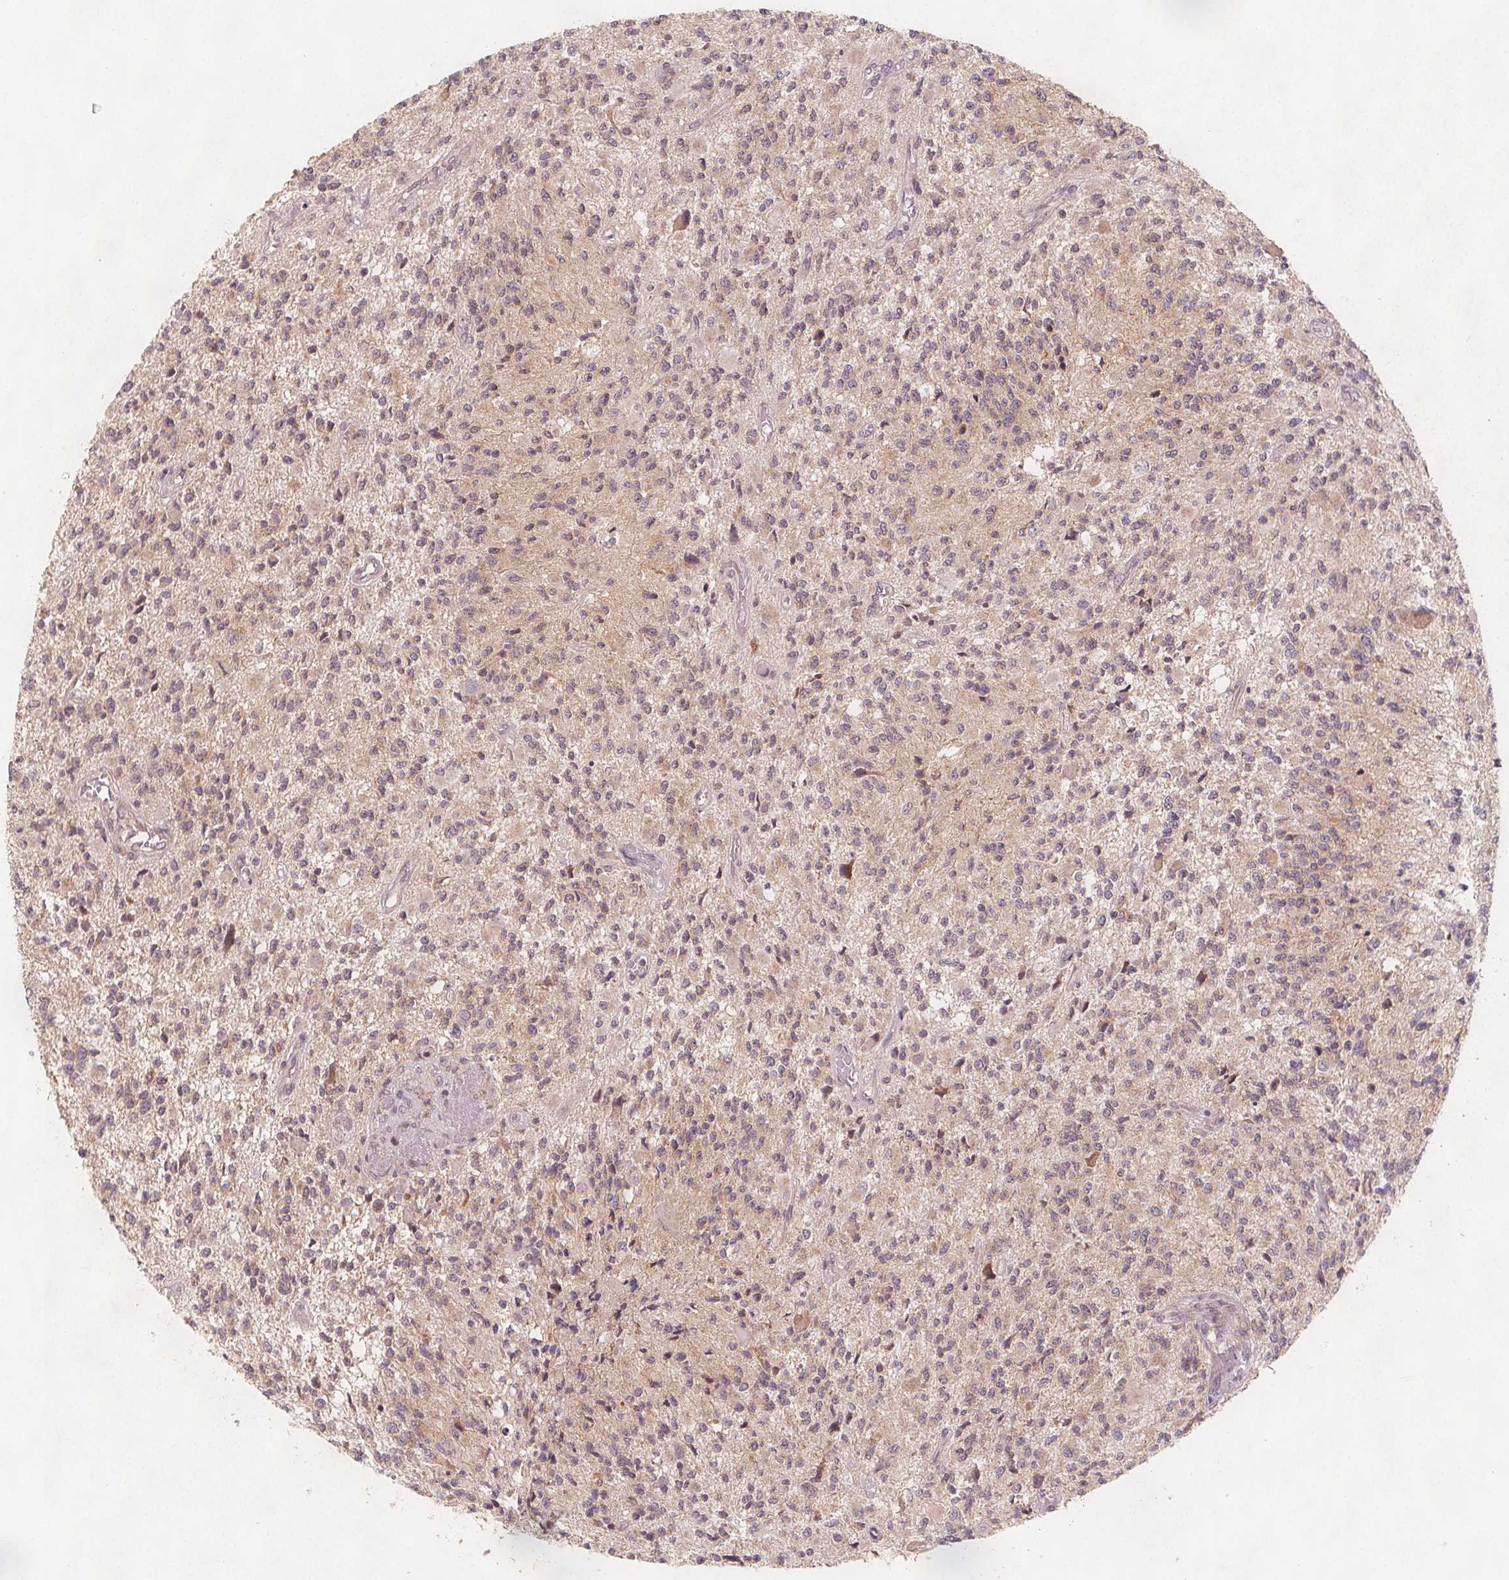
{"staining": {"intensity": "weak", "quantity": "<25%", "location": "cytoplasmic/membranous"}, "tissue": "glioma", "cell_type": "Tumor cells", "image_type": "cancer", "snomed": [{"axis": "morphology", "description": "Glioma, malignant, High grade"}, {"axis": "topography", "description": "Brain"}], "caption": "High magnification brightfield microscopy of malignant high-grade glioma stained with DAB (3,3'-diaminobenzidine) (brown) and counterstained with hematoxylin (blue): tumor cells show no significant expression. (Brightfield microscopy of DAB (3,3'-diaminobenzidine) immunohistochemistry at high magnification).", "gene": "NCSTN", "patient": {"sex": "female", "age": 63}}